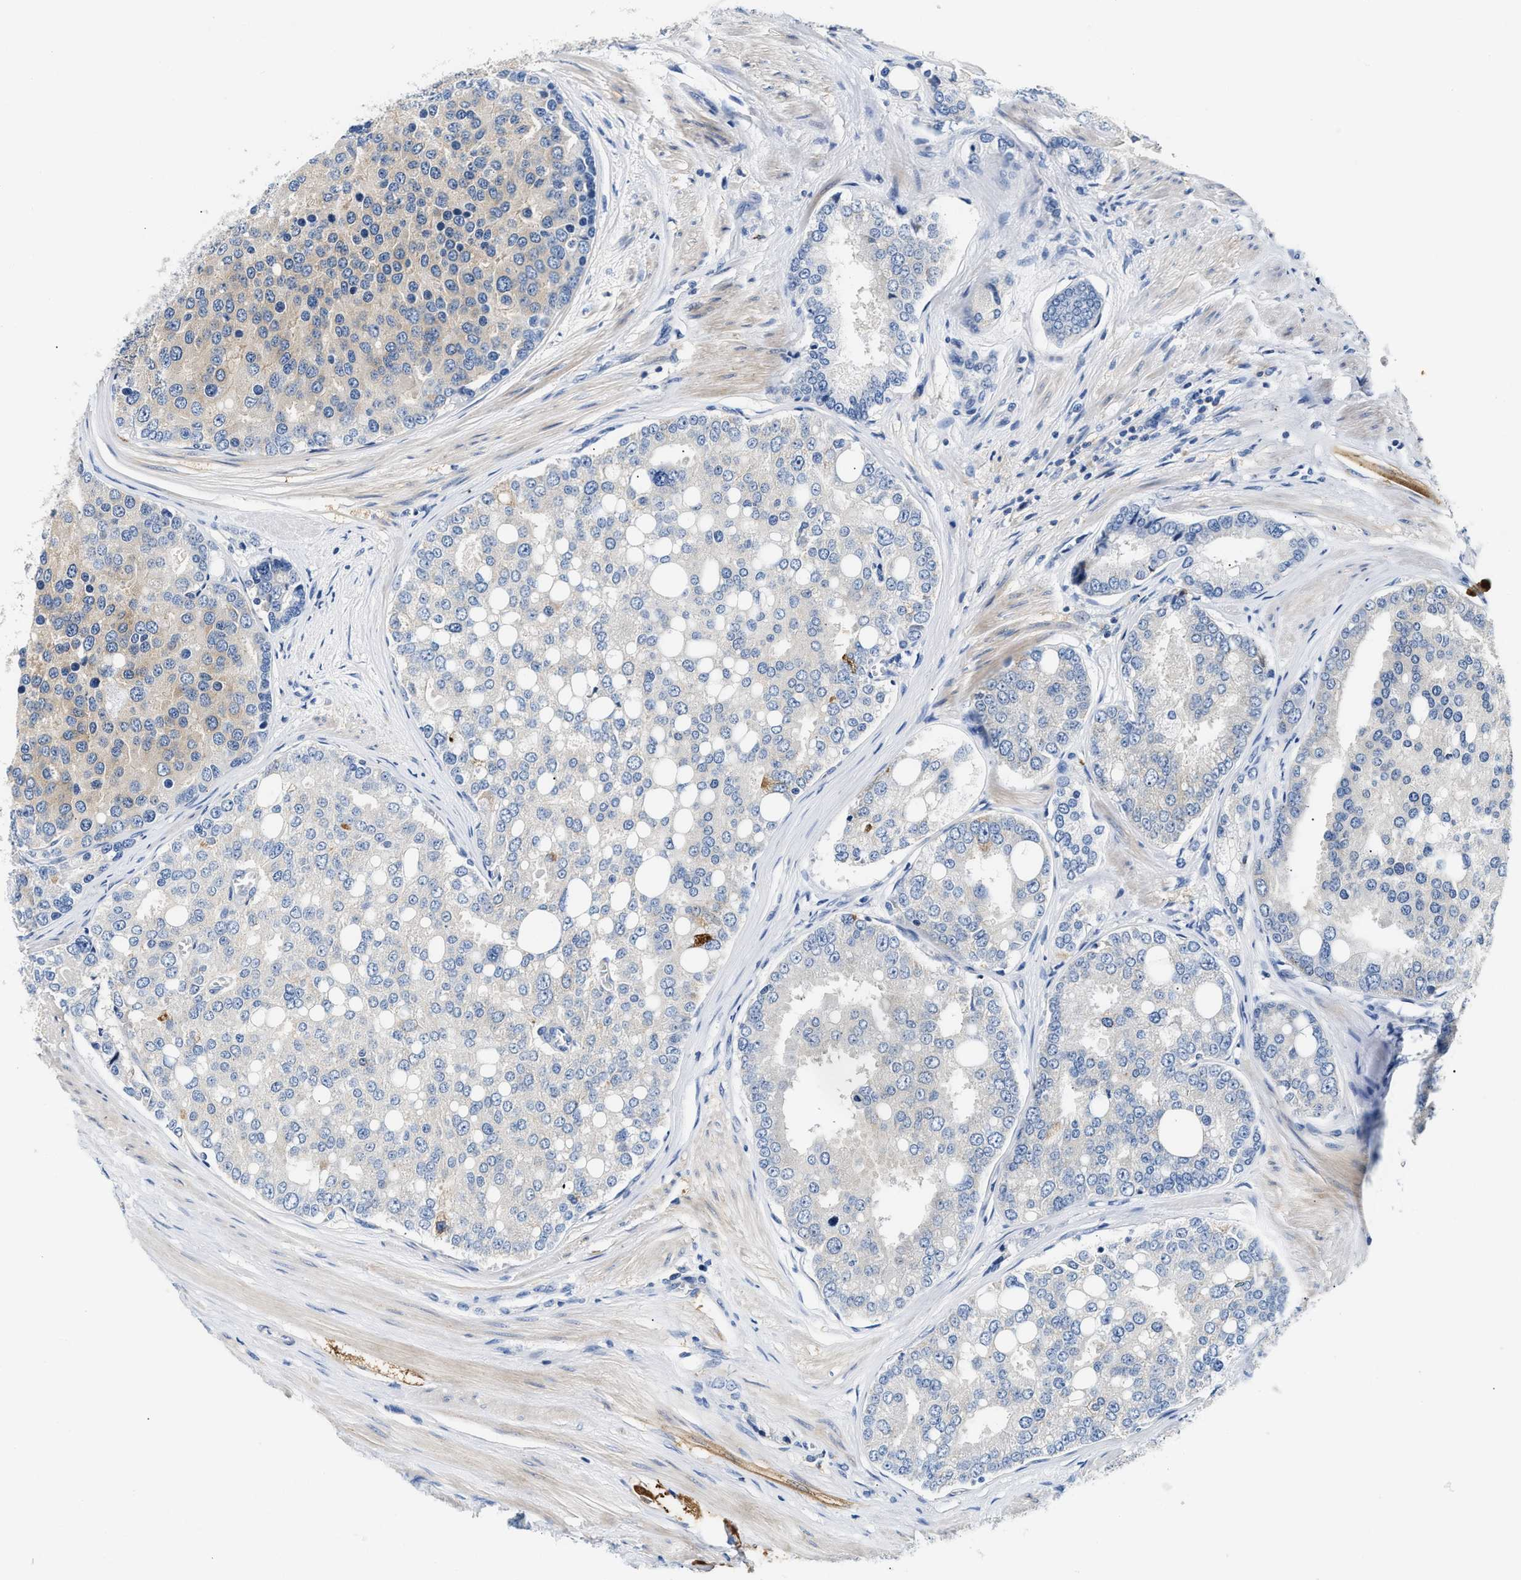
{"staining": {"intensity": "negative", "quantity": "none", "location": "none"}, "tissue": "prostate cancer", "cell_type": "Tumor cells", "image_type": "cancer", "snomed": [{"axis": "morphology", "description": "Adenocarcinoma, High grade"}, {"axis": "topography", "description": "Prostate"}], "caption": "This is a image of IHC staining of prostate high-grade adenocarcinoma, which shows no staining in tumor cells.", "gene": "TUT7", "patient": {"sex": "male", "age": 50}}